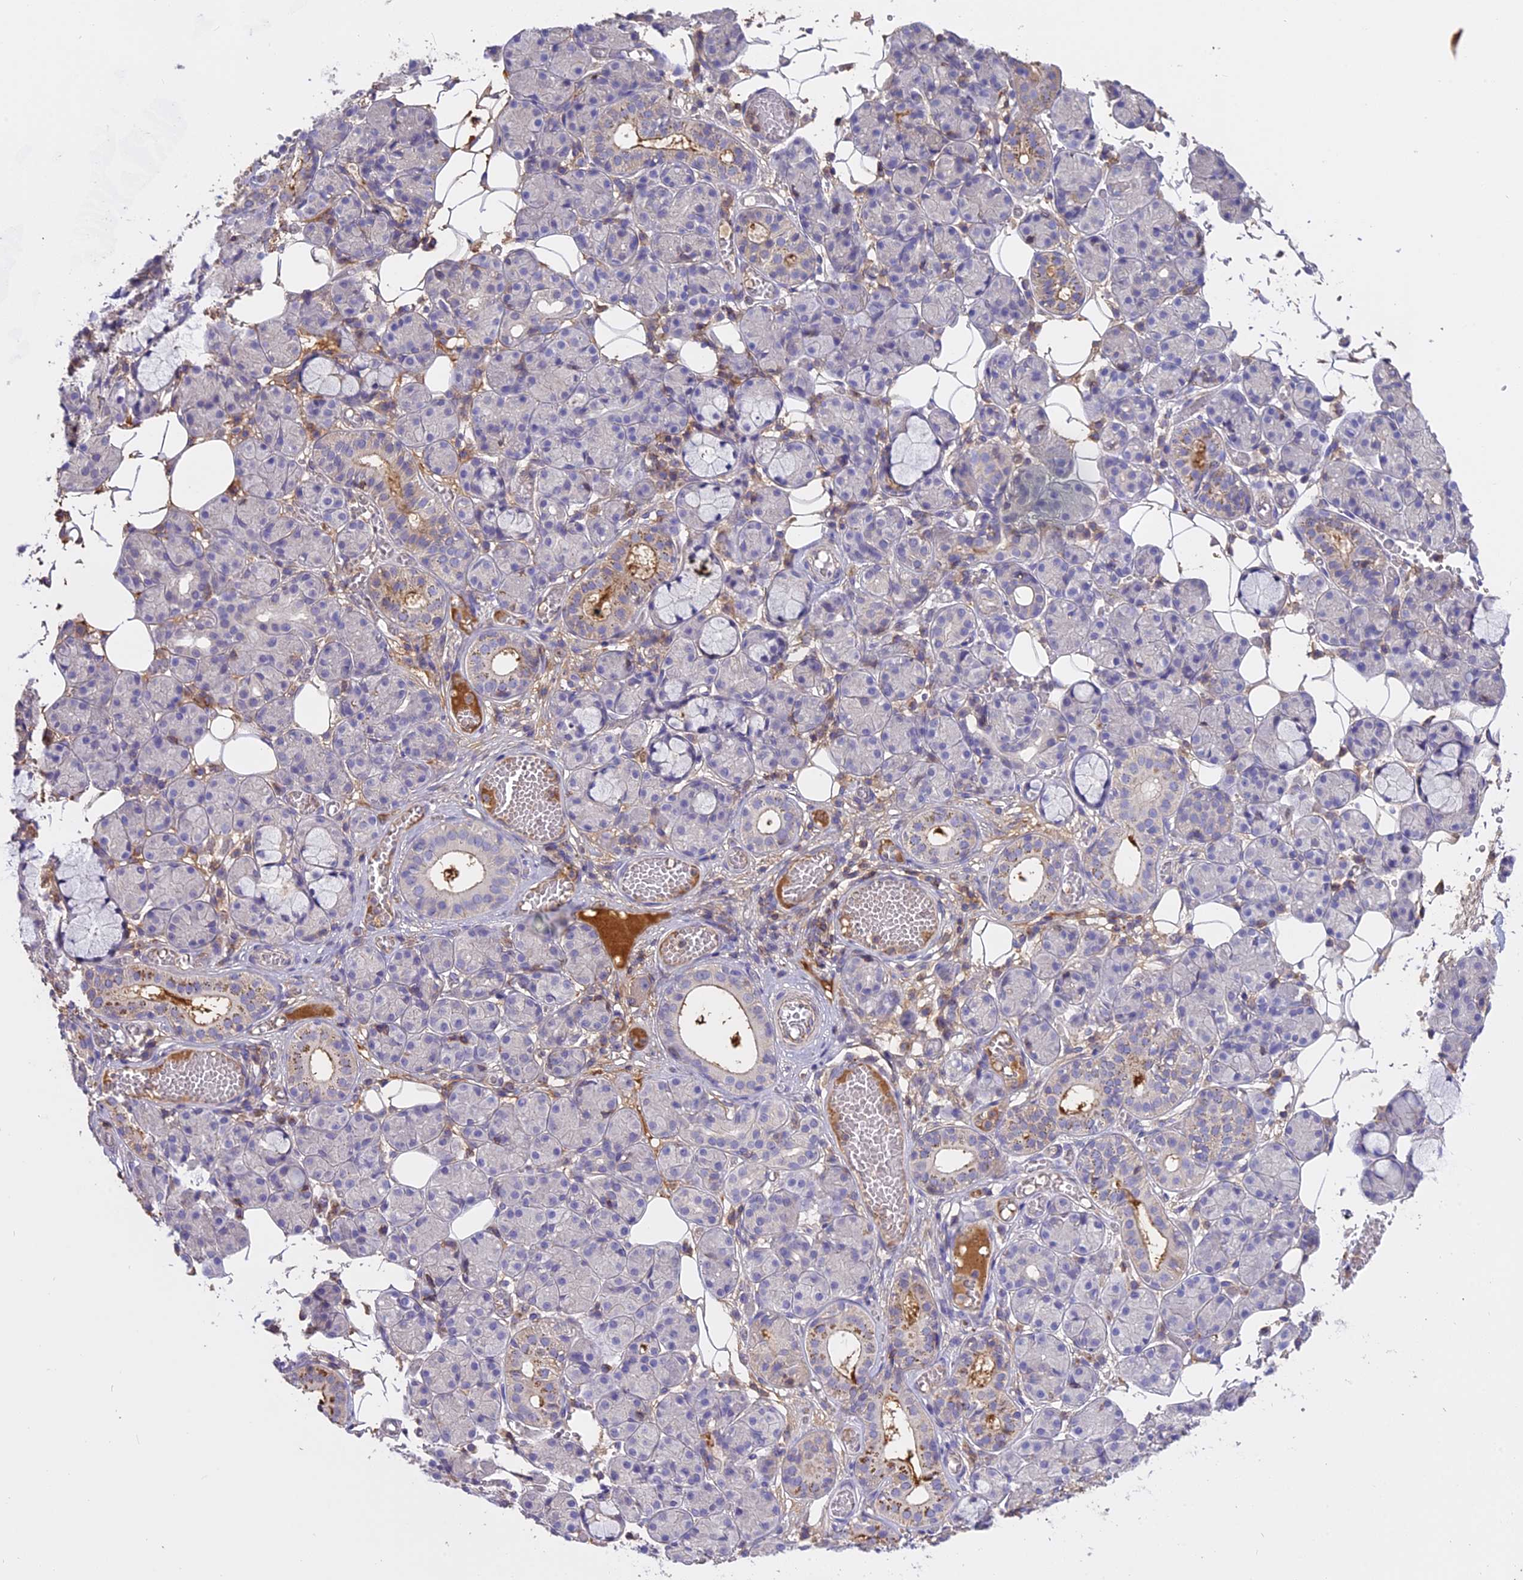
{"staining": {"intensity": "moderate", "quantity": "<25%", "location": "cytoplasmic/membranous"}, "tissue": "salivary gland", "cell_type": "Glandular cells", "image_type": "normal", "snomed": [{"axis": "morphology", "description": "Normal tissue, NOS"}, {"axis": "topography", "description": "Salivary gland"}], "caption": "Brown immunohistochemical staining in normal salivary gland reveals moderate cytoplasmic/membranous positivity in about <25% of glandular cells. (Brightfield microscopy of DAB IHC at high magnification).", "gene": "CFAP119", "patient": {"sex": "male", "age": 63}}